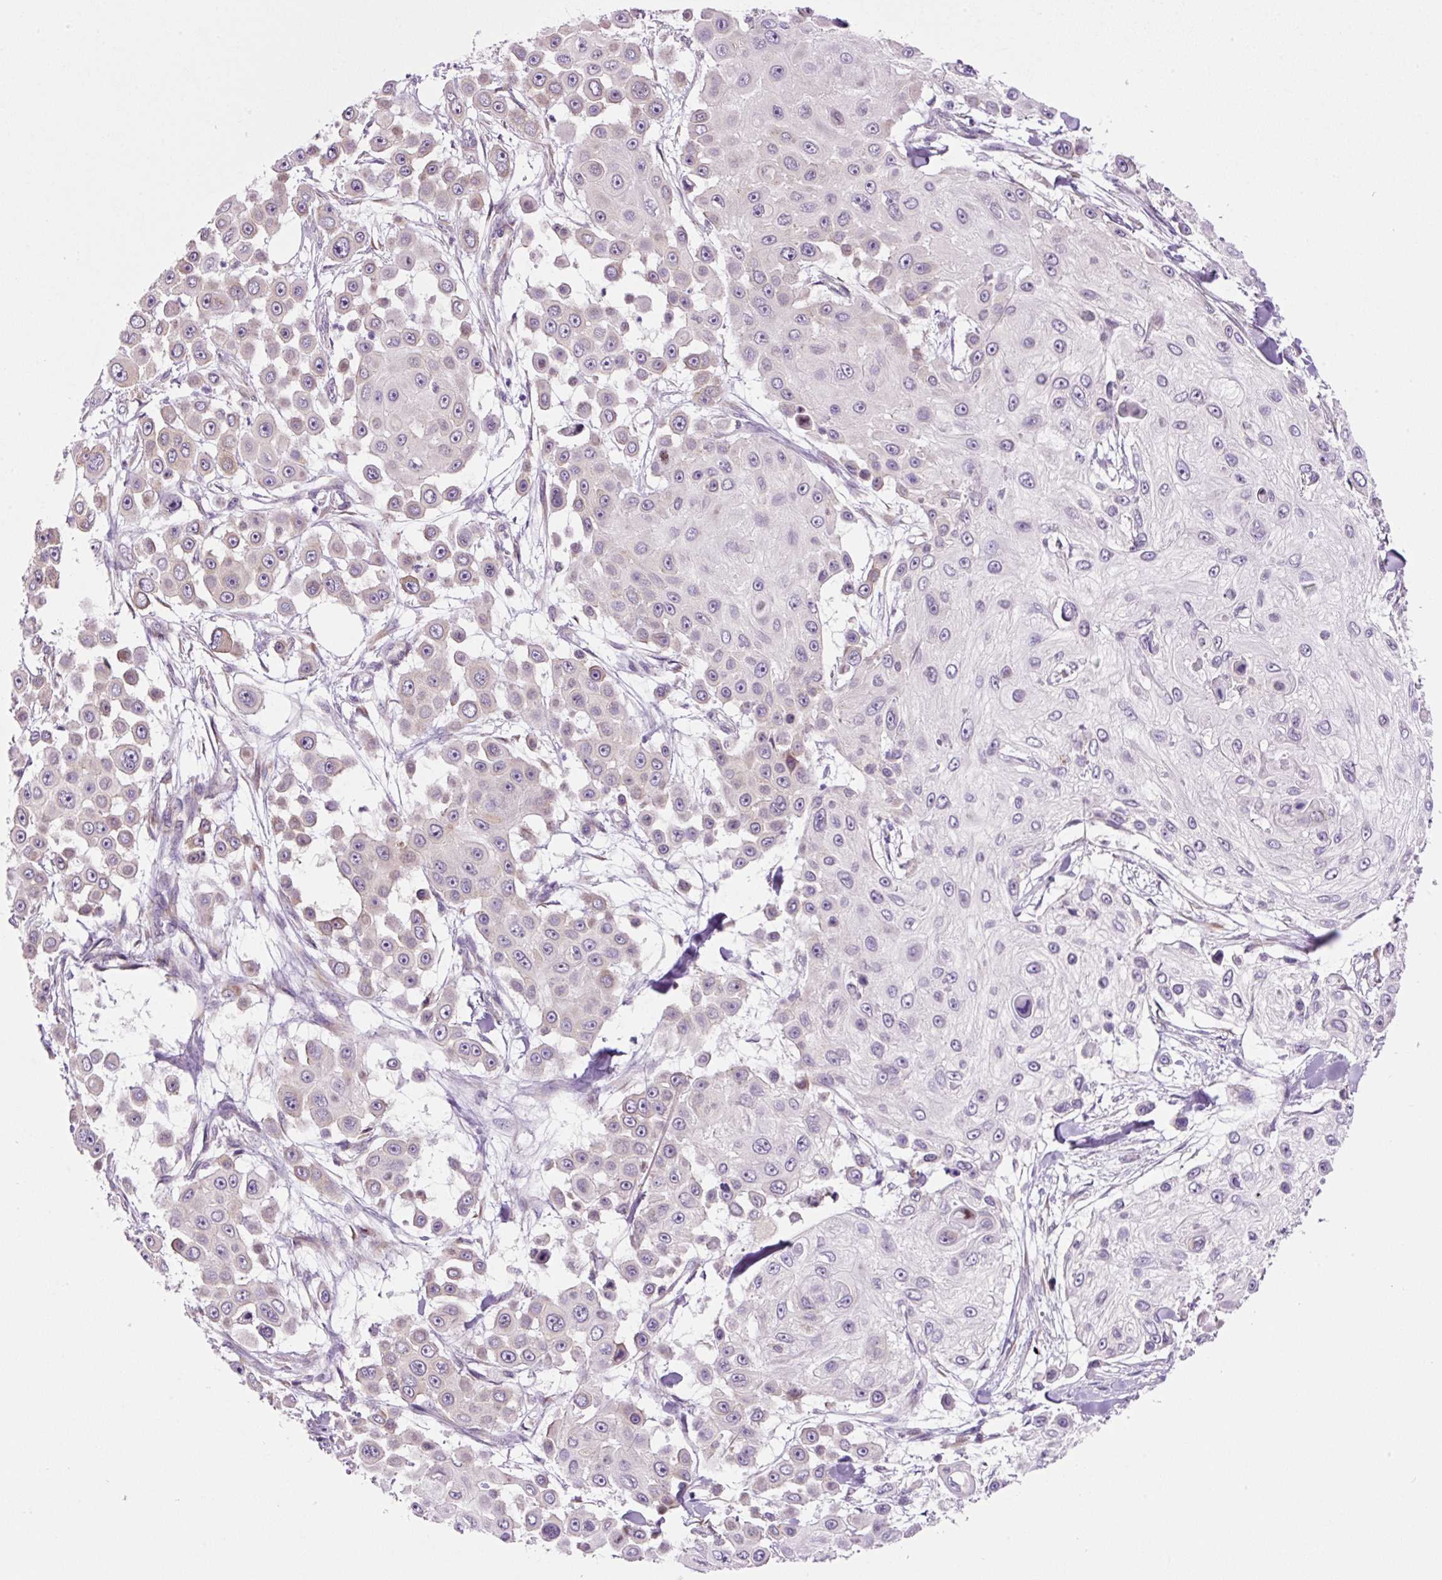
{"staining": {"intensity": "weak", "quantity": "<25%", "location": "cytoplasmic/membranous"}, "tissue": "skin cancer", "cell_type": "Tumor cells", "image_type": "cancer", "snomed": [{"axis": "morphology", "description": "Squamous cell carcinoma, NOS"}, {"axis": "topography", "description": "Skin"}], "caption": "DAB immunohistochemical staining of skin cancer (squamous cell carcinoma) displays no significant staining in tumor cells.", "gene": "RPL41", "patient": {"sex": "male", "age": 67}}